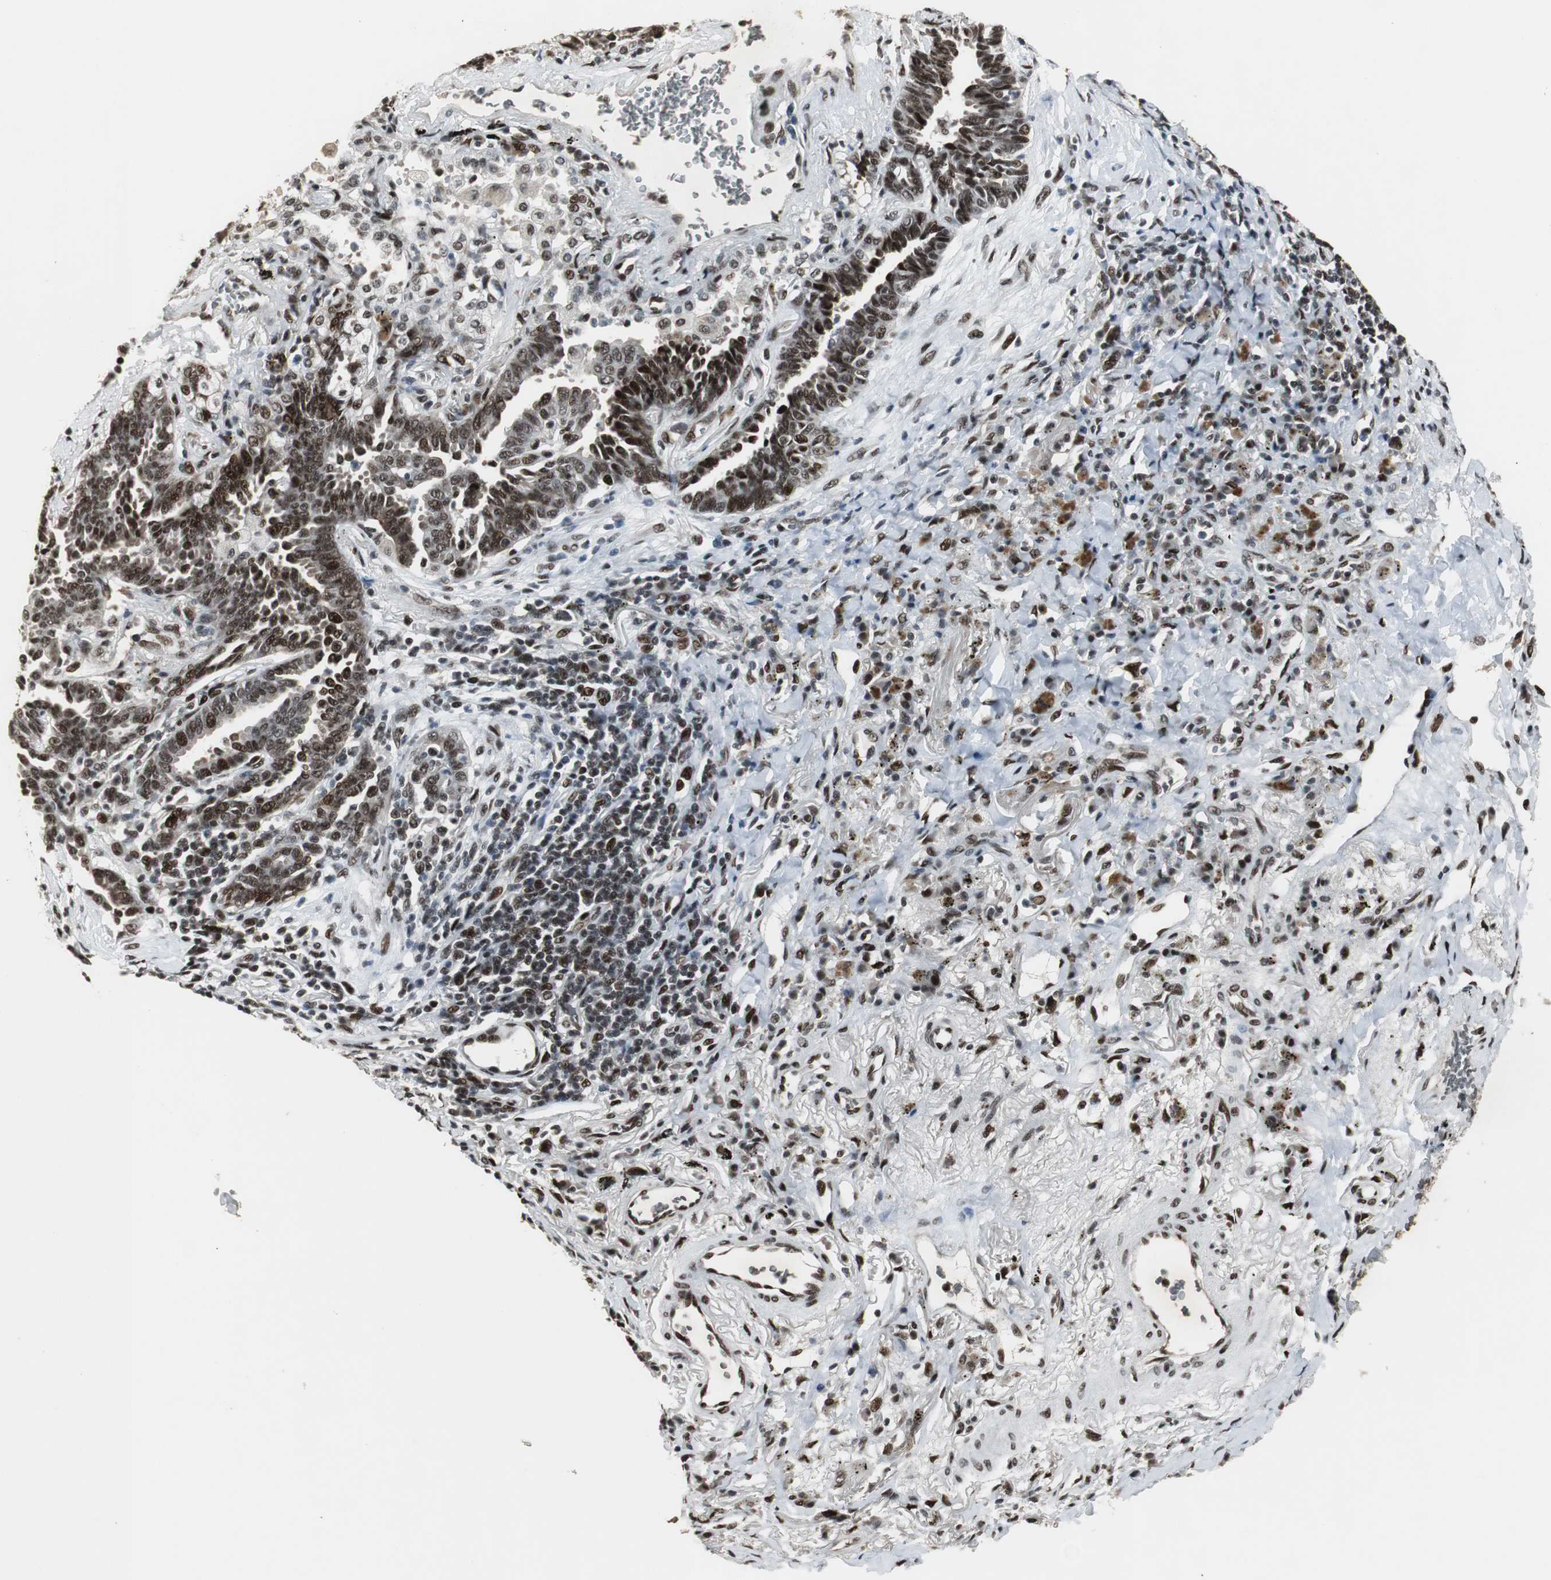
{"staining": {"intensity": "strong", "quantity": ">75%", "location": "cytoplasmic/membranous,nuclear"}, "tissue": "lung cancer", "cell_type": "Tumor cells", "image_type": "cancer", "snomed": [{"axis": "morphology", "description": "Adenocarcinoma, NOS"}, {"axis": "topography", "description": "Lung"}], "caption": "Immunohistochemical staining of human lung cancer demonstrates high levels of strong cytoplasmic/membranous and nuclear protein staining in about >75% of tumor cells.", "gene": "TAF5", "patient": {"sex": "female", "age": 64}}